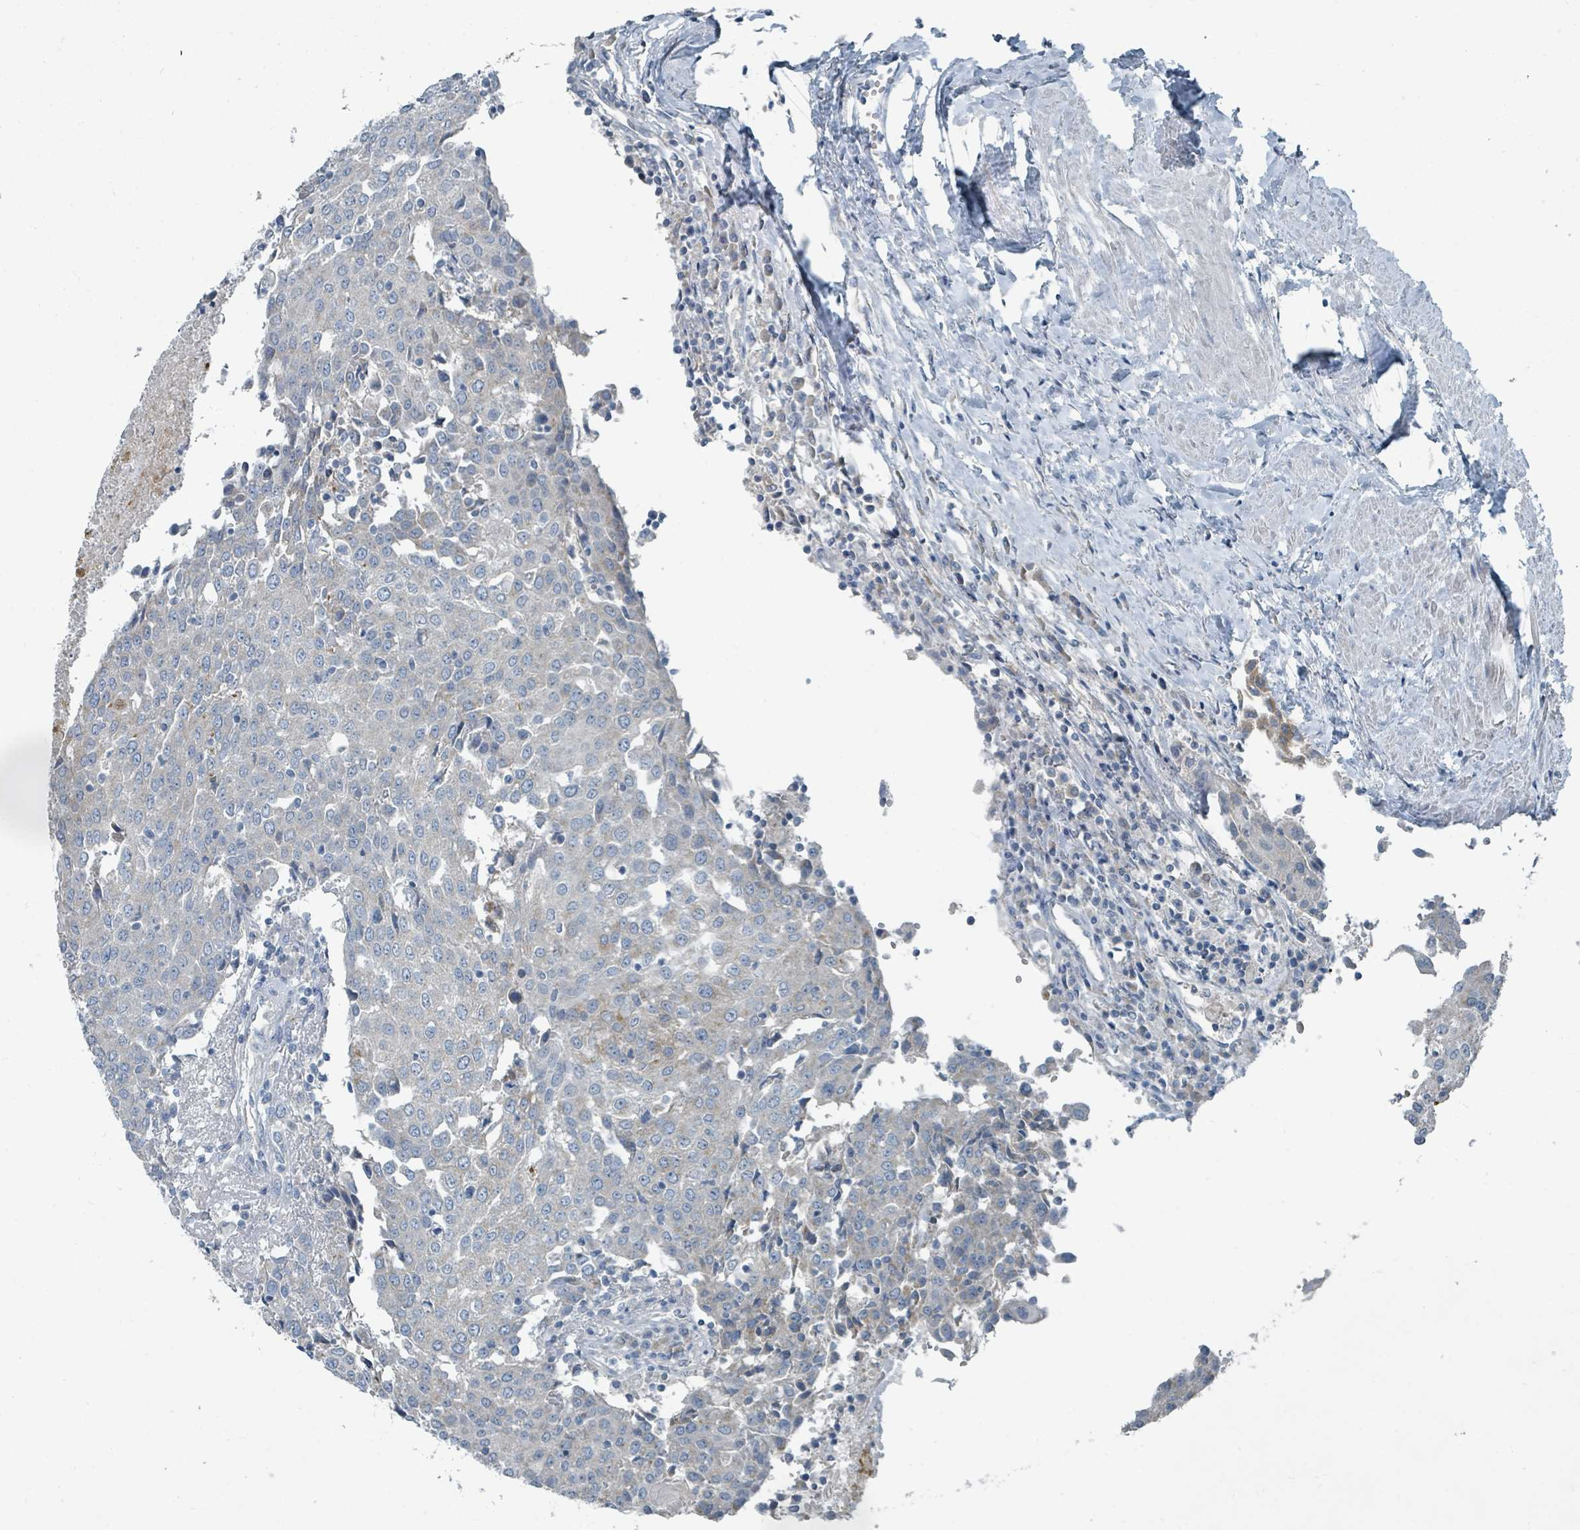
{"staining": {"intensity": "negative", "quantity": "none", "location": "none"}, "tissue": "urothelial cancer", "cell_type": "Tumor cells", "image_type": "cancer", "snomed": [{"axis": "morphology", "description": "Urothelial carcinoma, High grade"}, {"axis": "topography", "description": "Urinary bladder"}], "caption": "A high-resolution histopathology image shows immunohistochemistry (IHC) staining of urothelial cancer, which displays no significant staining in tumor cells. (Brightfield microscopy of DAB (3,3'-diaminobenzidine) IHC at high magnification).", "gene": "RASA4", "patient": {"sex": "female", "age": 85}}